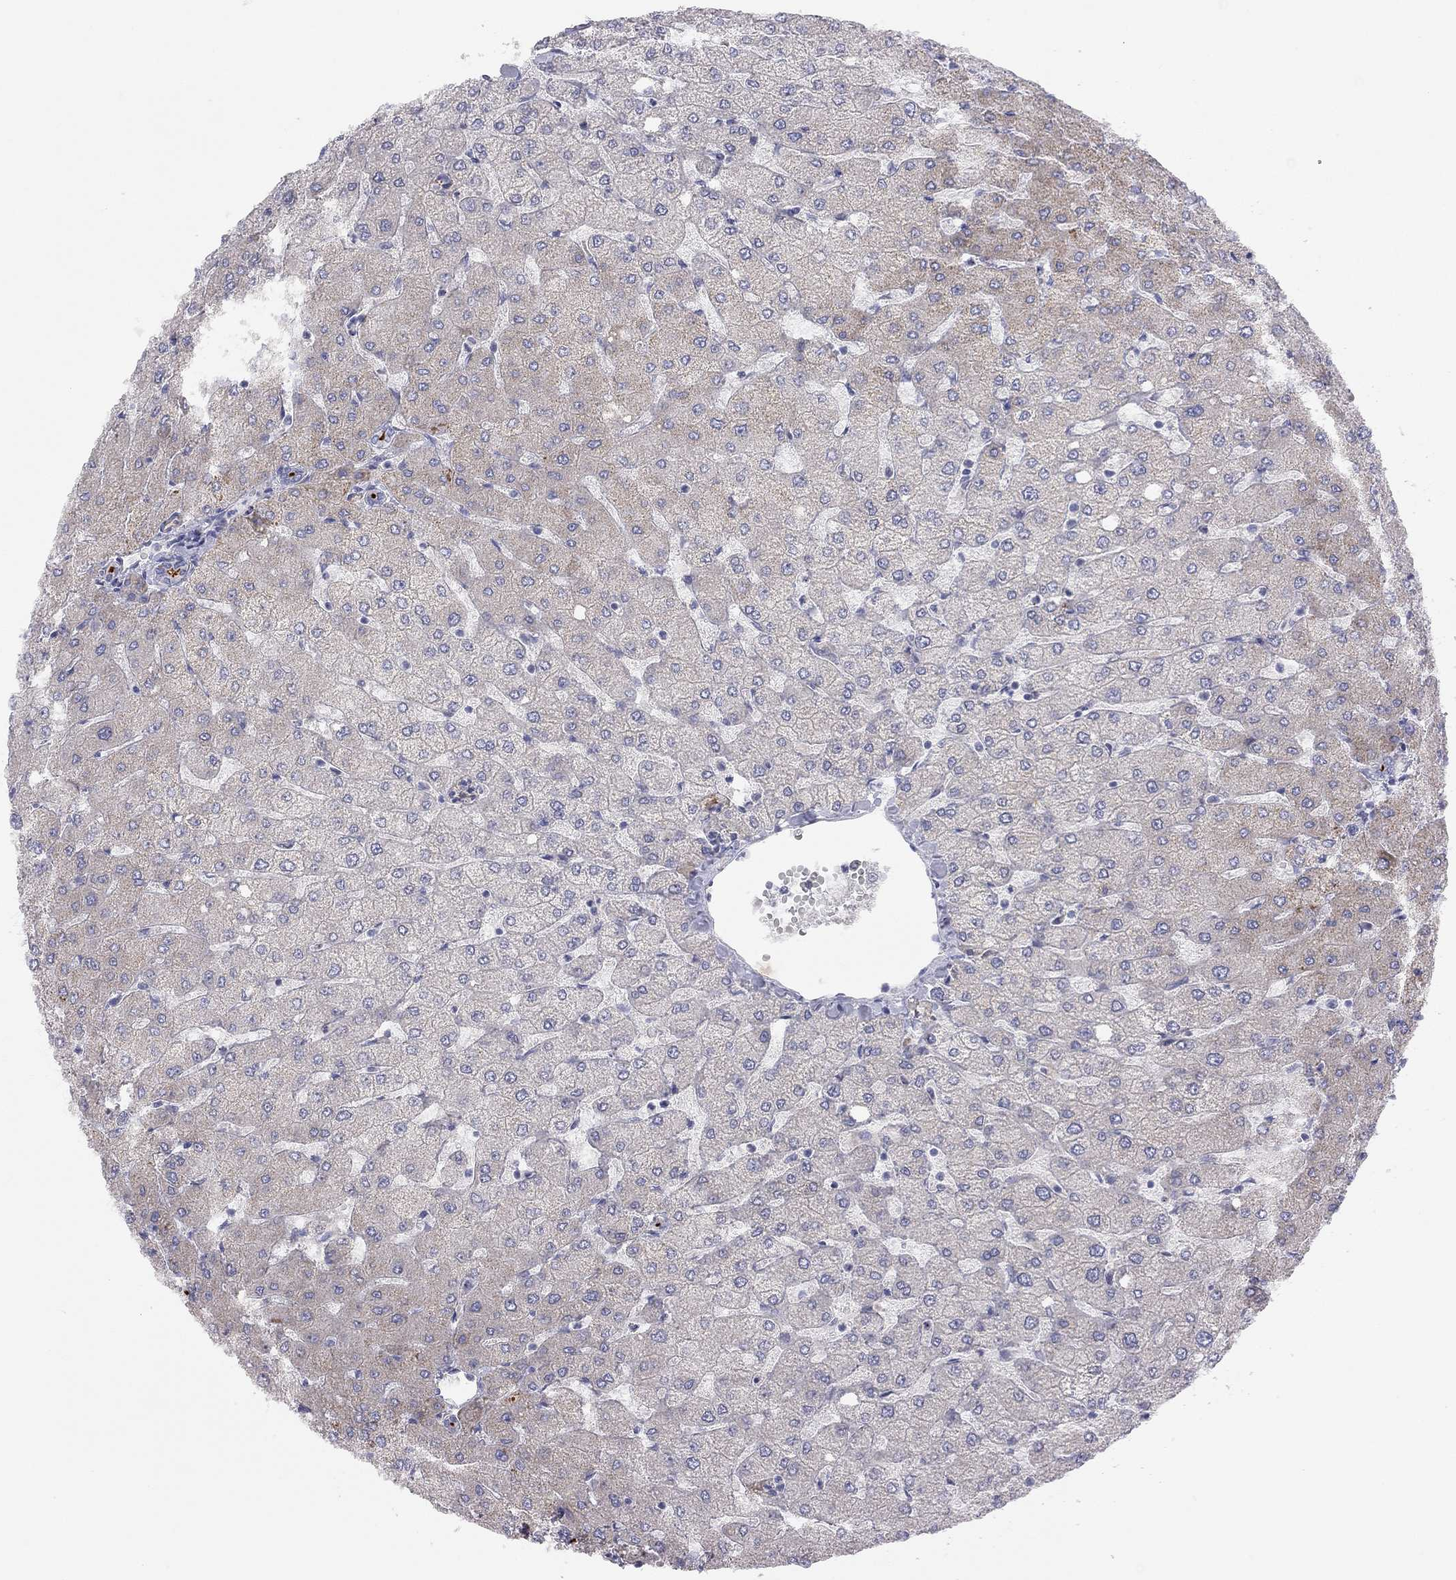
{"staining": {"intensity": "negative", "quantity": "none", "location": "none"}, "tissue": "liver", "cell_type": "Cholangiocytes", "image_type": "normal", "snomed": [{"axis": "morphology", "description": "Normal tissue, NOS"}, {"axis": "topography", "description": "Liver"}], "caption": "This is an immunohistochemistry (IHC) photomicrograph of normal liver. There is no positivity in cholangiocytes.", "gene": "GPRC5B", "patient": {"sex": "female", "age": 54}}